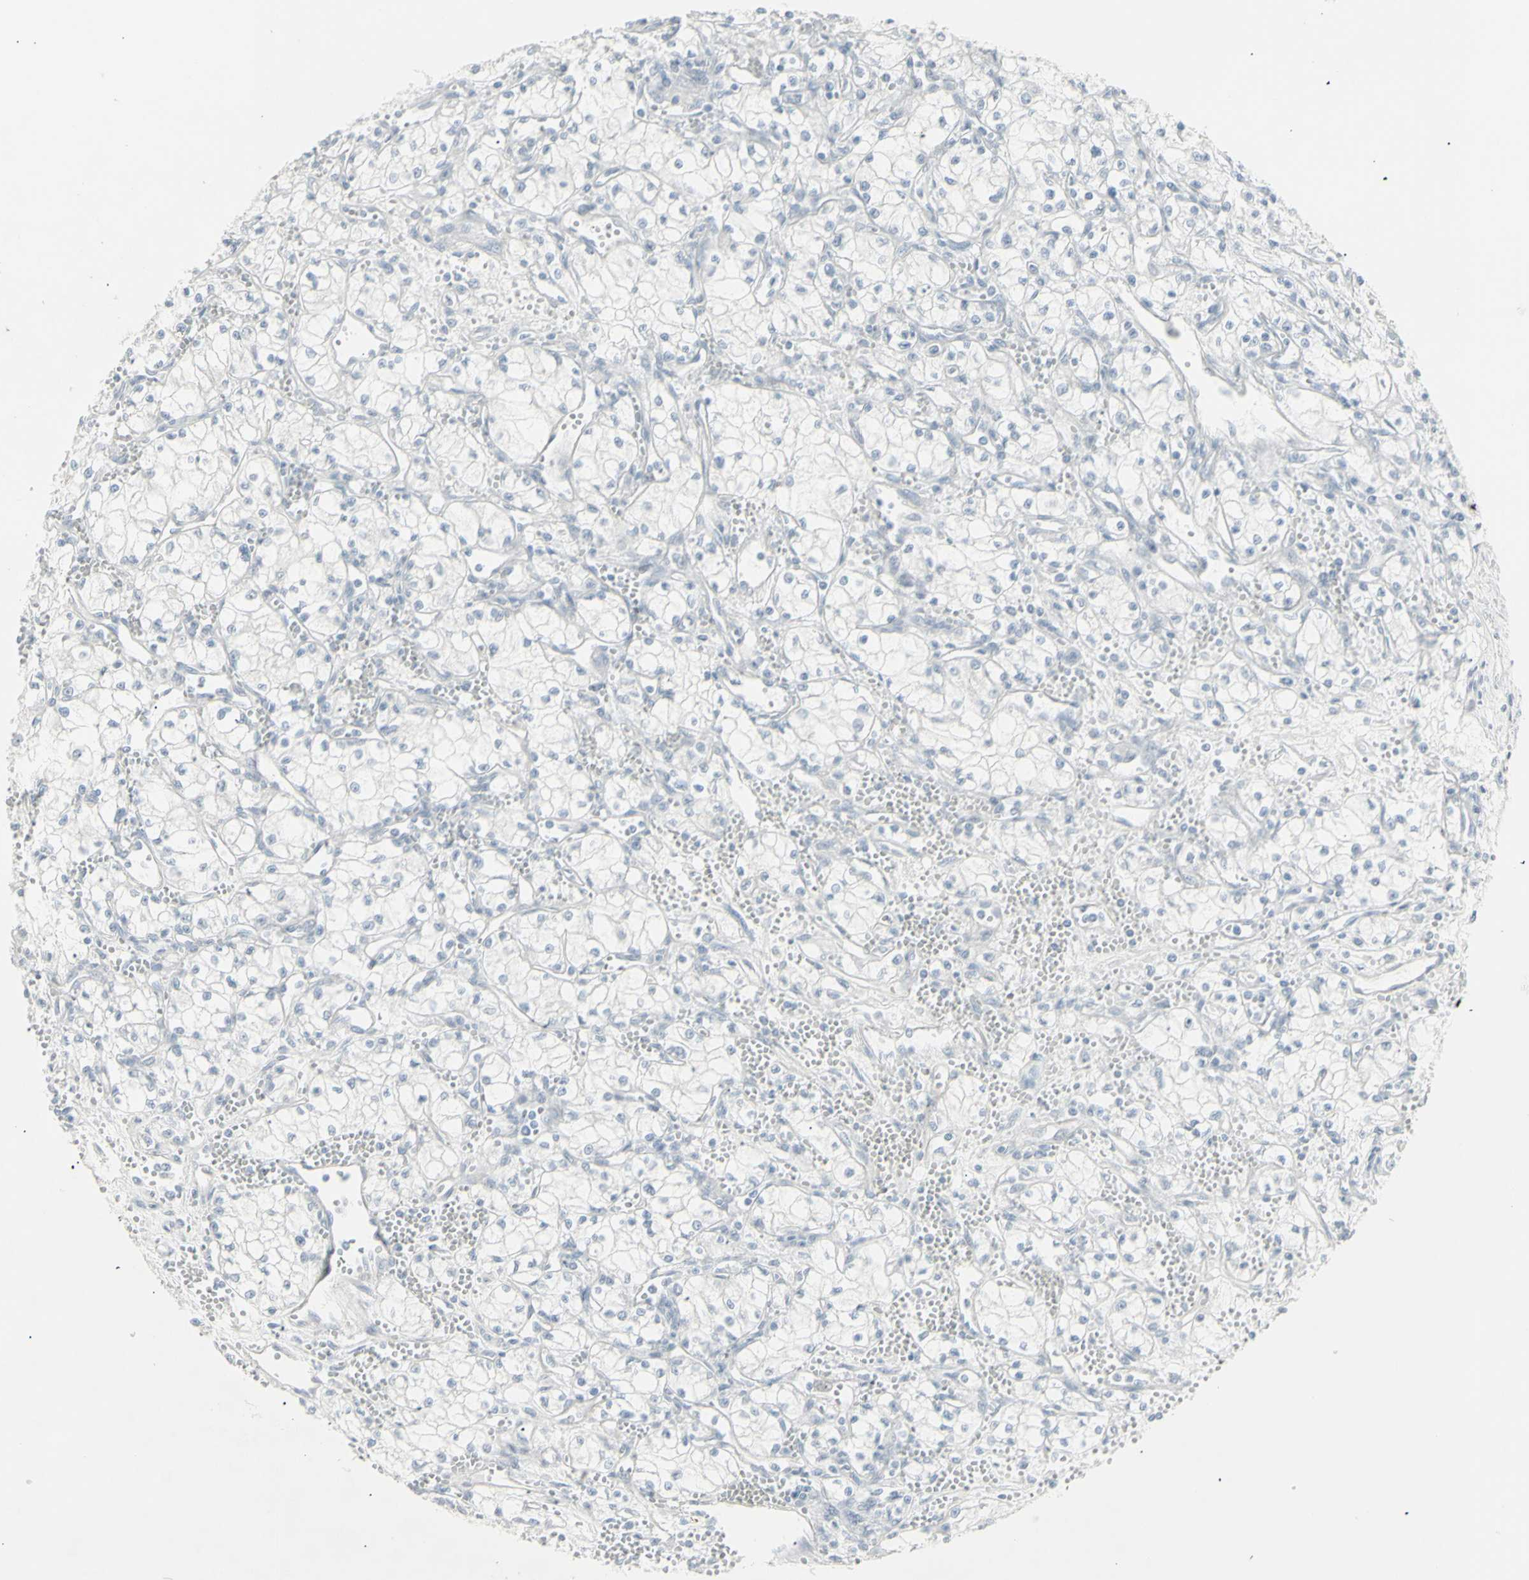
{"staining": {"intensity": "negative", "quantity": "none", "location": "none"}, "tissue": "renal cancer", "cell_type": "Tumor cells", "image_type": "cancer", "snomed": [{"axis": "morphology", "description": "Normal tissue, NOS"}, {"axis": "morphology", "description": "Adenocarcinoma, NOS"}, {"axis": "topography", "description": "Kidney"}], "caption": "The image exhibits no staining of tumor cells in renal cancer.", "gene": "YBX2", "patient": {"sex": "male", "age": 59}}